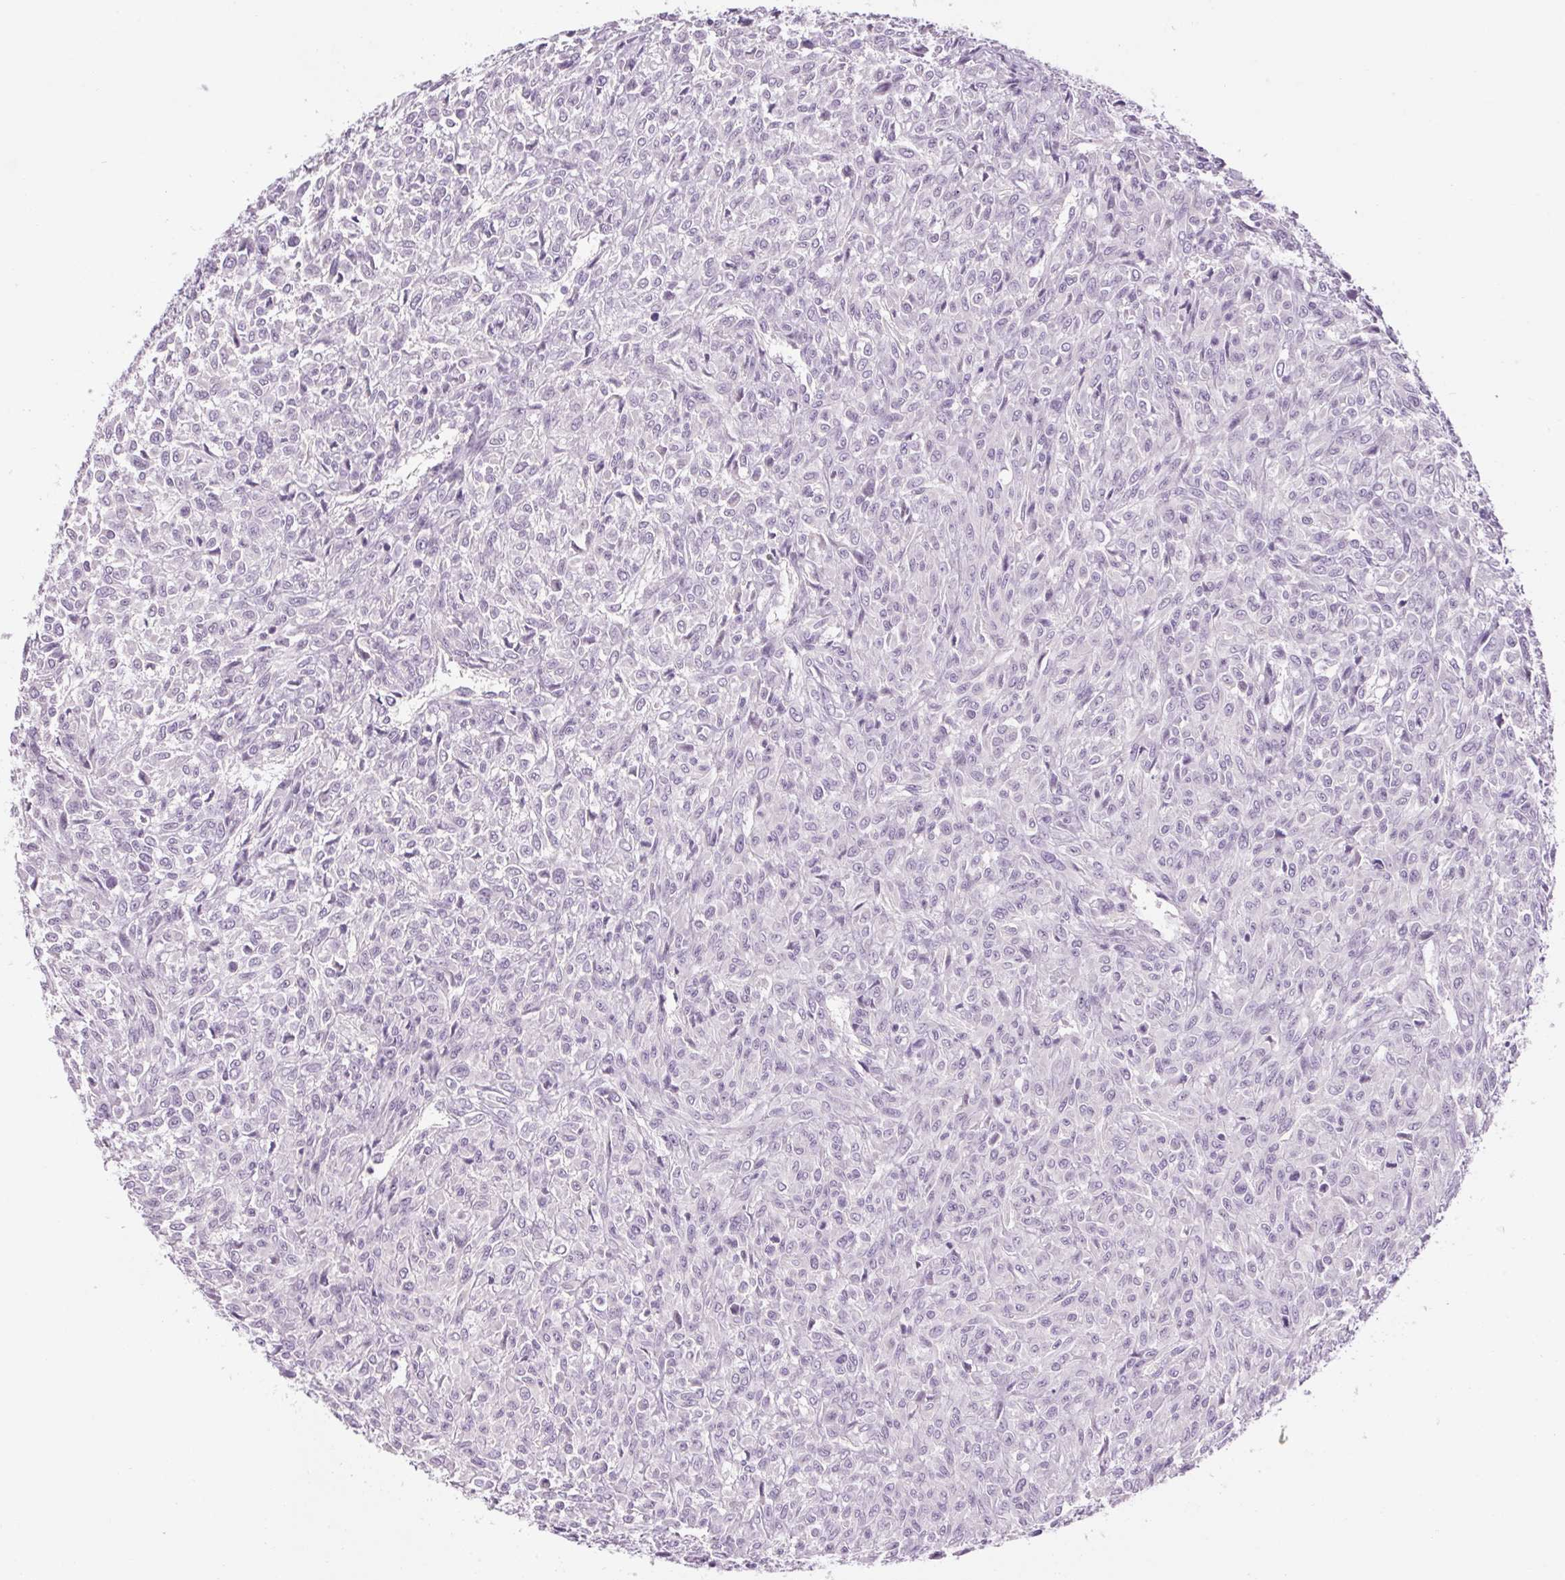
{"staining": {"intensity": "negative", "quantity": "none", "location": "none"}, "tissue": "renal cancer", "cell_type": "Tumor cells", "image_type": "cancer", "snomed": [{"axis": "morphology", "description": "Adenocarcinoma, NOS"}, {"axis": "topography", "description": "Kidney"}], "caption": "An image of human renal cancer (adenocarcinoma) is negative for staining in tumor cells.", "gene": "RPTN", "patient": {"sex": "male", "age": 58}}